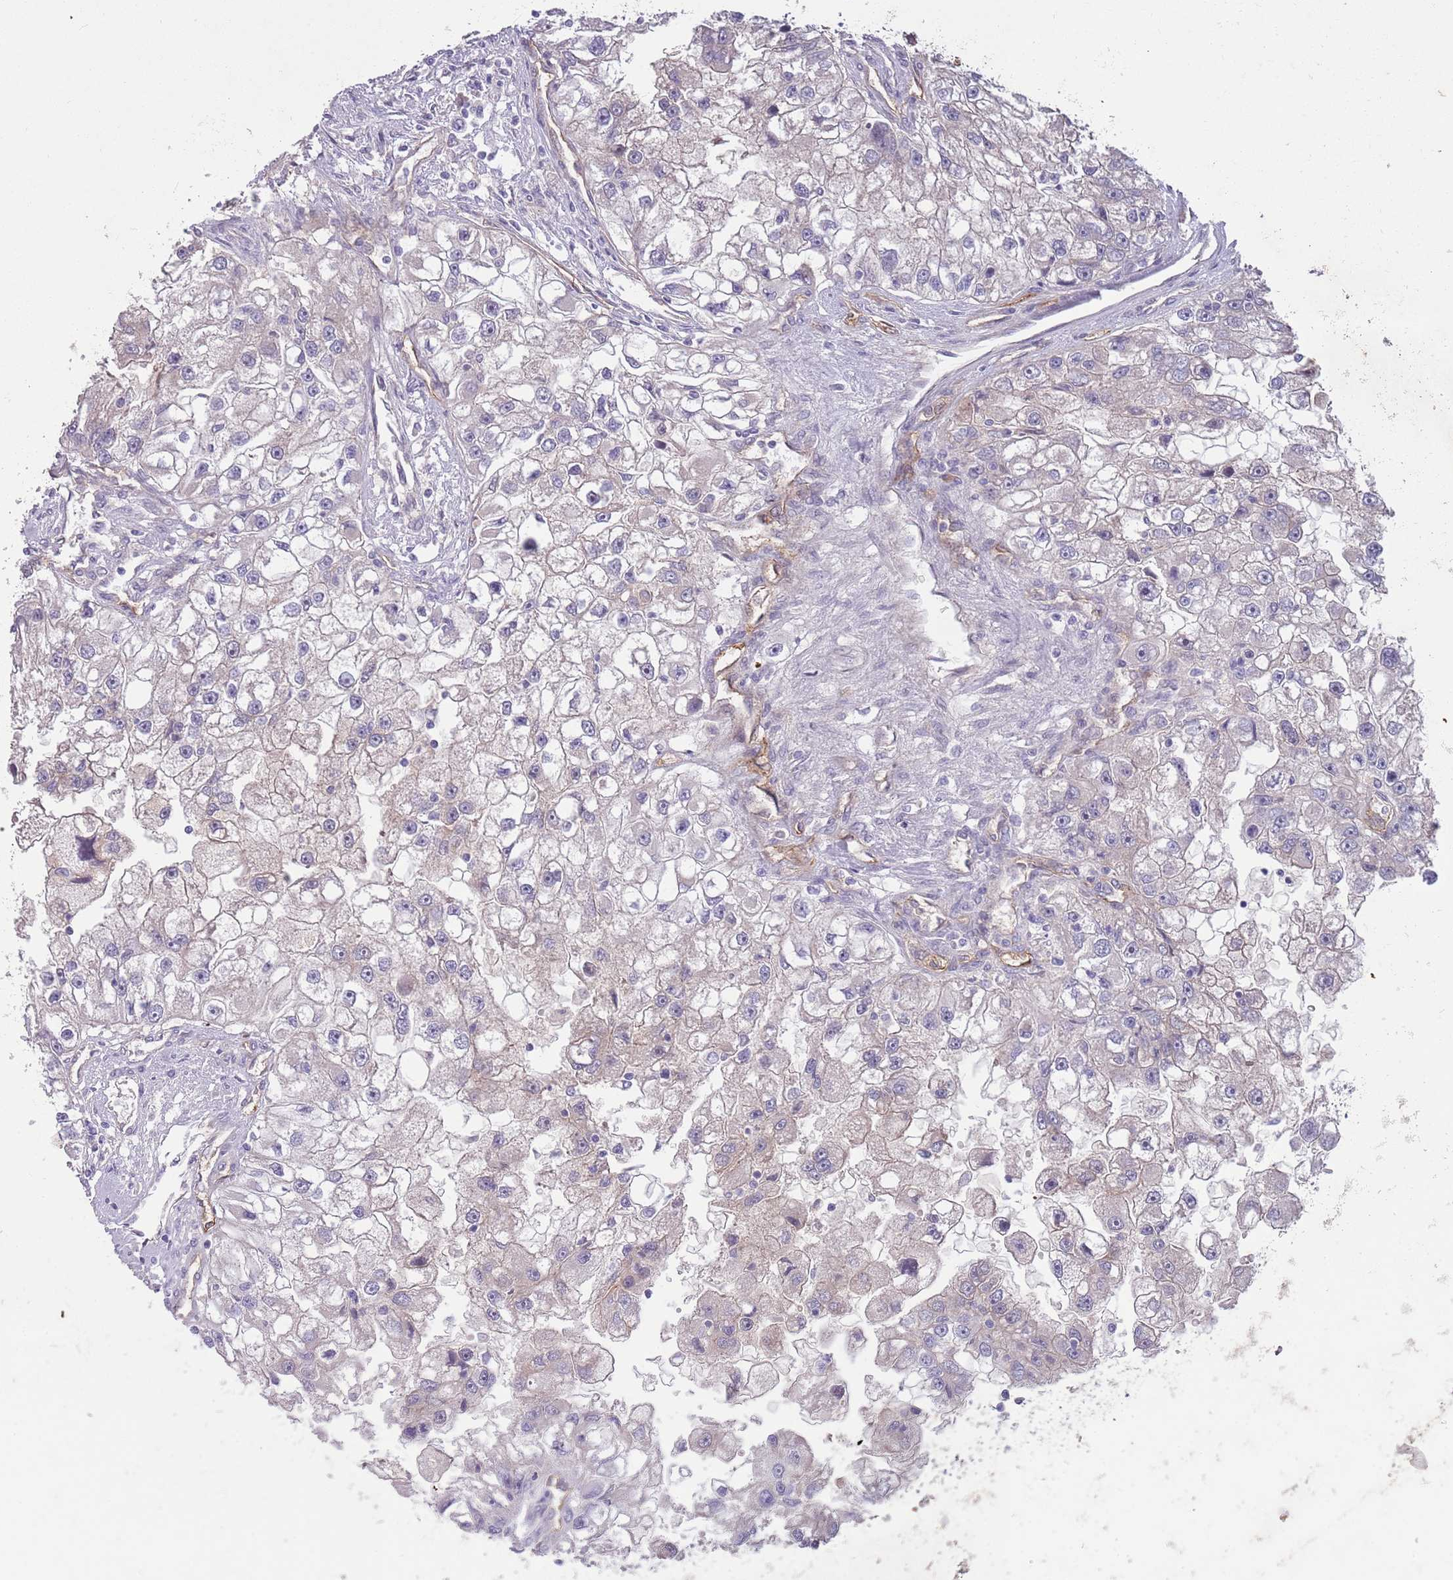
{"staining": {"intensity": "negative", "quantity": "none", "location": "none"}, "tissue": "renal cancer", "cell_type": "Tumor cells", "image_type": "cancer", "snomed": [{"axis": "morphology", "description": "Adenocarcinoma, NOS"}, {"axis": "topography", "description": "Kidney"}], "caption": "Tumor cells are negative for brown protein staining in renal cancer (adenocarcinoma).", "gene": "SAV1", "patient": {"sex": "male", "age": 63}}